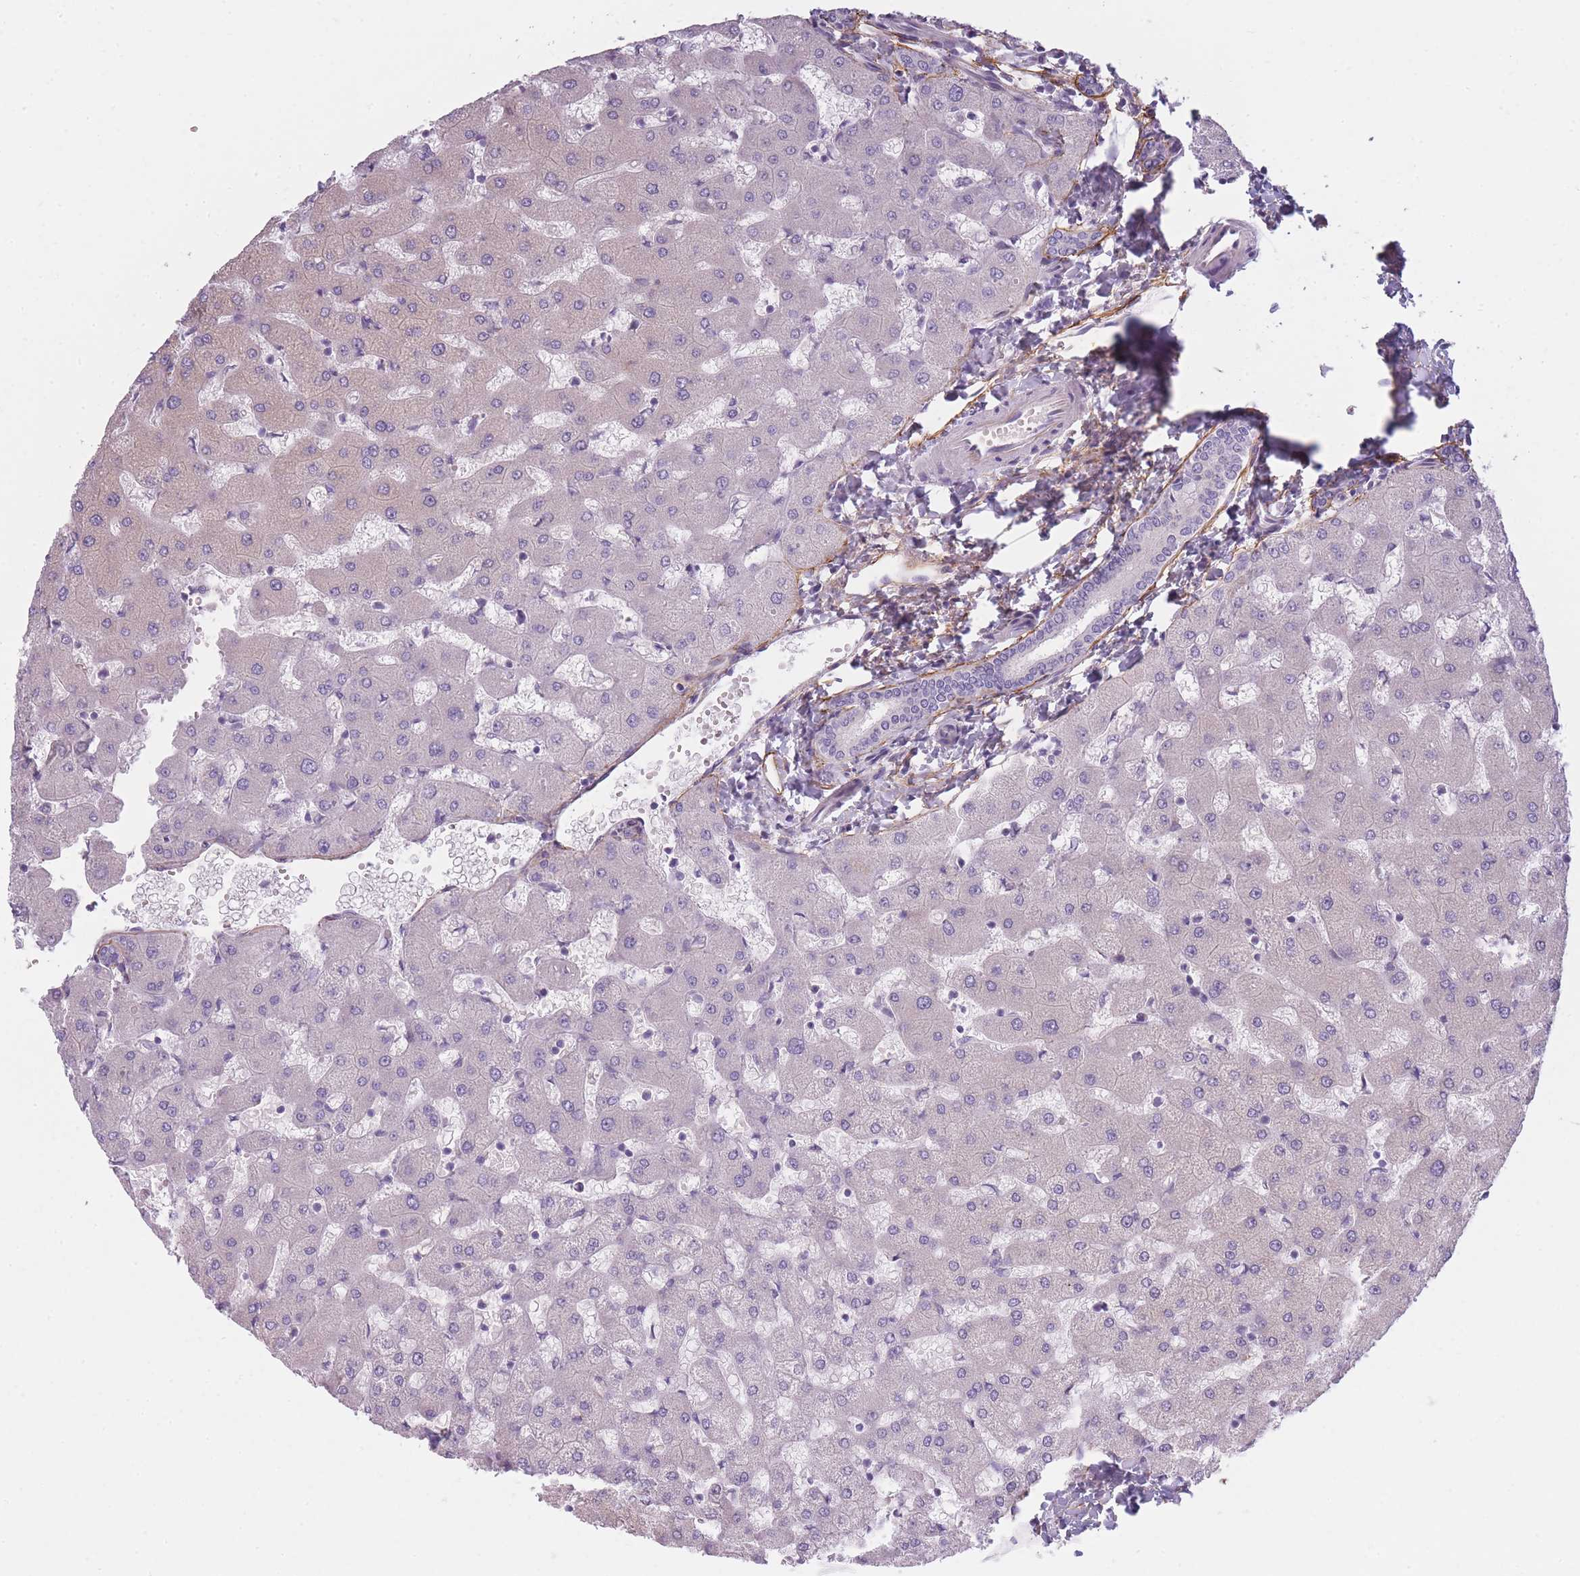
{"staining": {"intensity": "negative", "quantity": "none", "location": "none"}, "tissue": "liver", "cell_type": "Cholangiocytes", "image_type": "normal", "snomed": [{"axis": "morphology", "description": "Normal tissue, NOS"}, {"axis": "topography", "description": "Liver"}], "caption": "Histopathology image shows no significant protein staining in cholangiocytes of normal liver.", "gene": "AP3M1", "patient": {"sex": "female", "age": 63}}